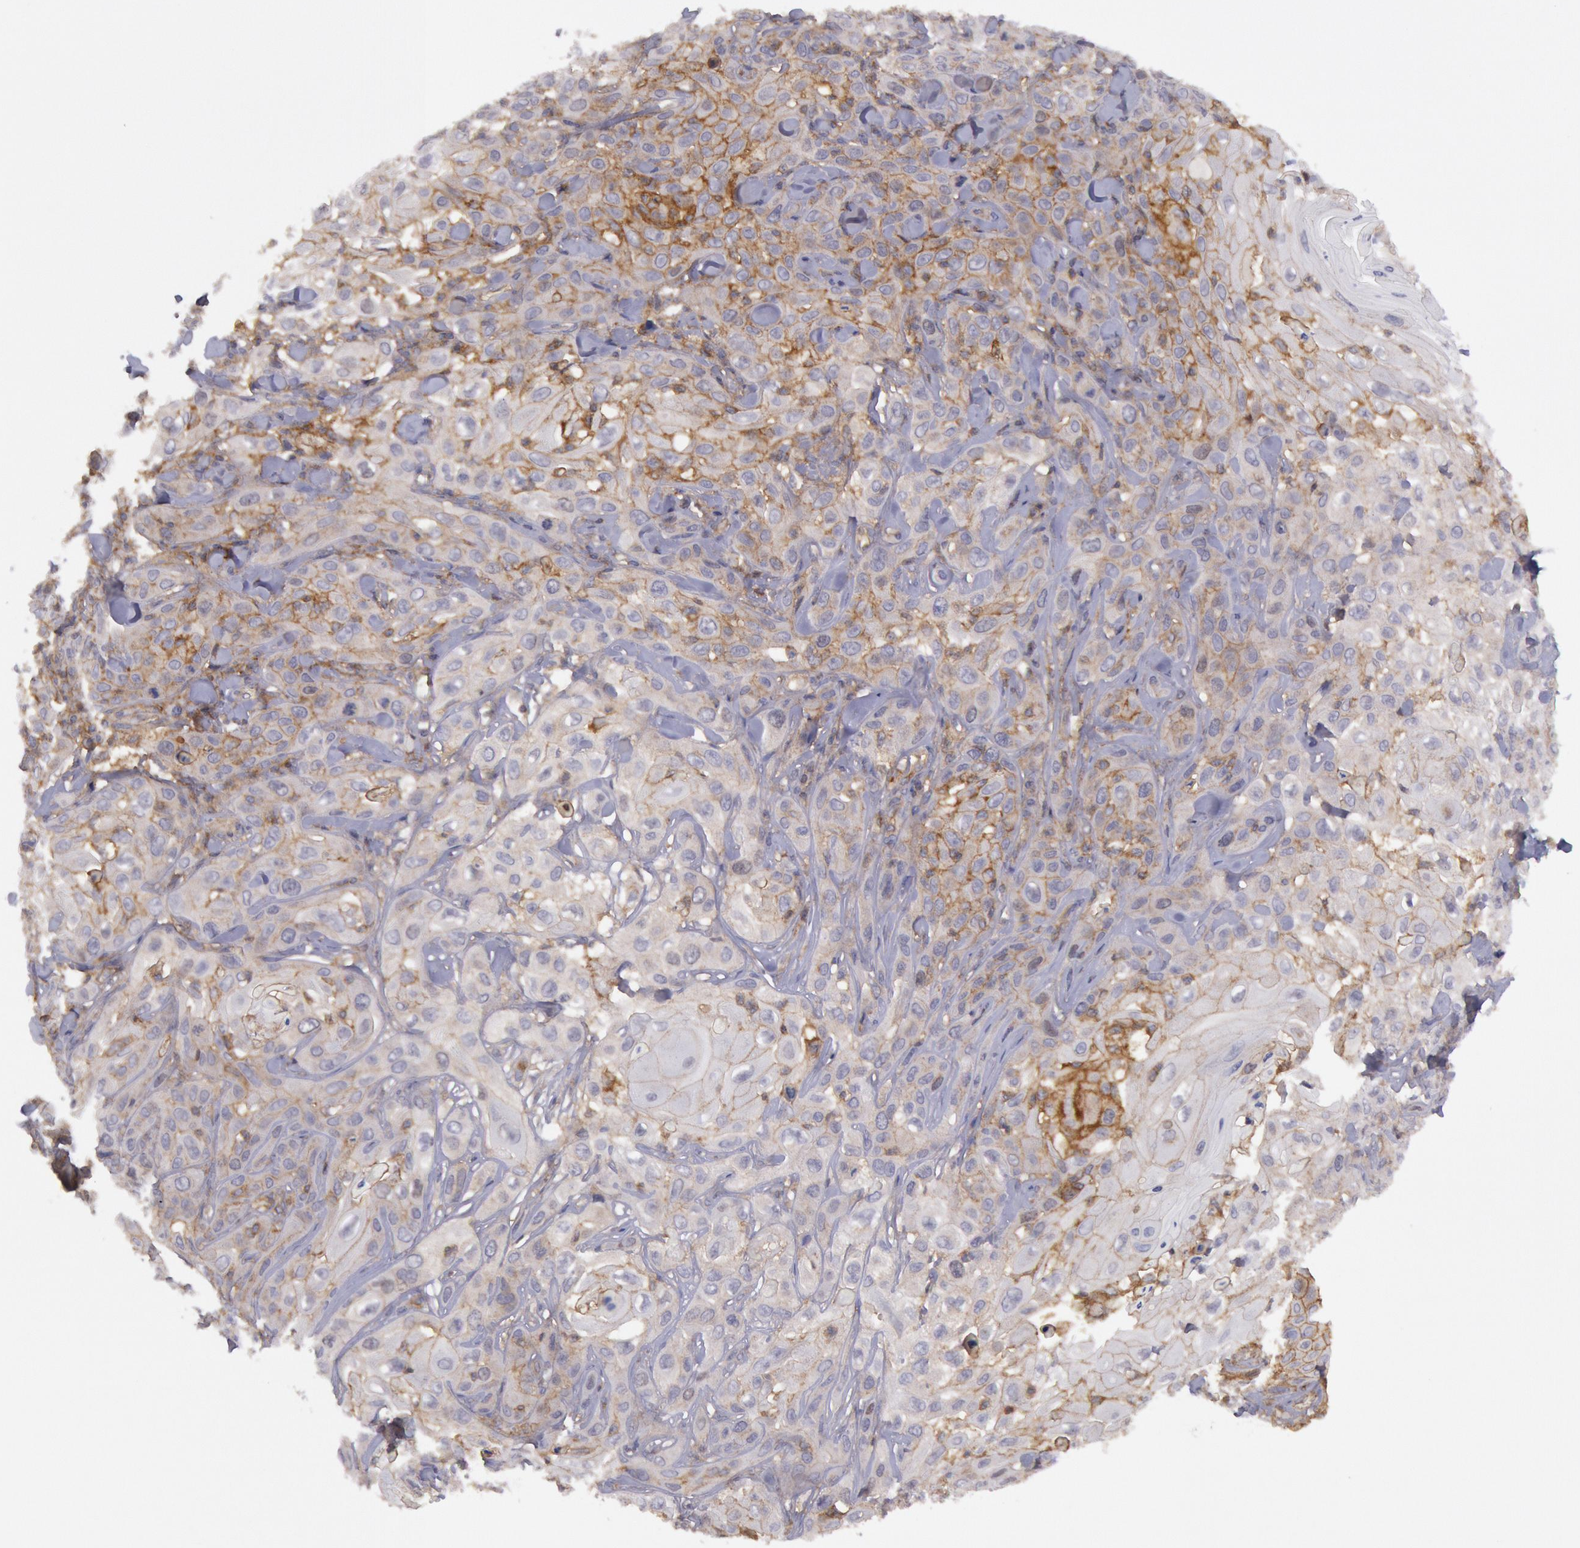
{"staining": {"intensity": "weak", "quantity": "25%-75%", "location": "cytoplasmic/membranous"}, "tissue": "skin cancer", "cell_type": "Tumor cells", "image_type": "cancer", "snomed": [{"axis": "morphology", "description": "Squamous cell carcinoma, NOS"}, {"axis": "topography", "description": "Skin"}], "caption": "Immunohistochemistry (IHC) histopathology image of neoplastic tissue: skin cancer stained using IHC shows low levels of weak protein expression localized specifically in the cytoplasmic/membranous of tumor cells, appearing as a cytoplasmic/membranous brown color.", "gene": "STX4", "patient": {"sex": "male", "age": 84}}